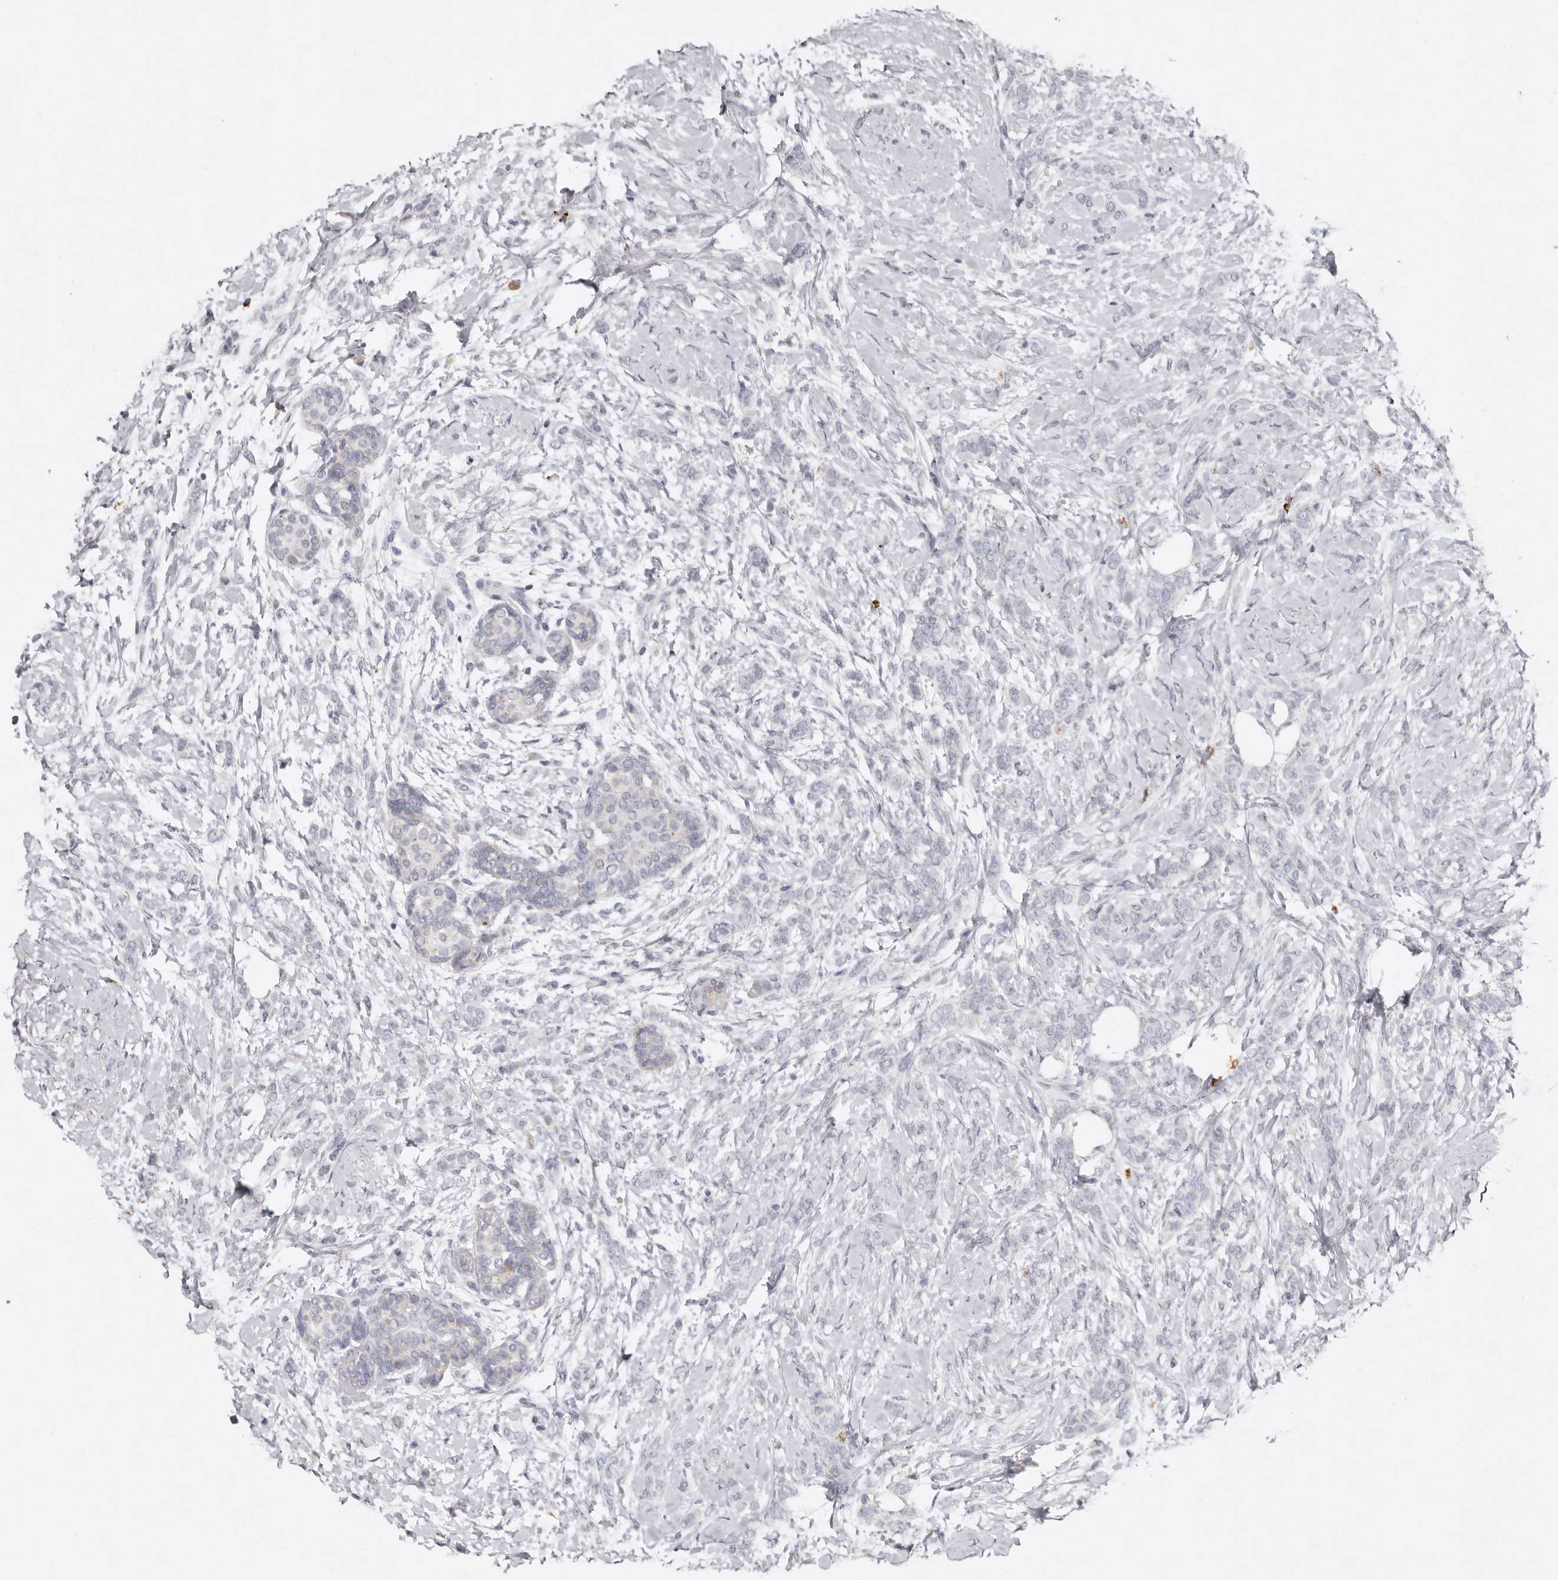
{"staining": {"intensity": "negative", "quantity": "none", "location": "none"}, "tissue": "breast cancer", "cell_type": "Tumor cells", "image_type": "cancer", "snomed": [{"axis": "morphology", "description": "Lobular carcinoma, in situ"}, {"axis": "morphology", "description": "Lobular carcinoma"}, {"axis": "topography", "description": "Breast"}], "caption": "Histopathology image shows no significant protein staining in tumor cells of breast cancer. Brightfield microscopy of immunohistochemistry stained with DAB (brown) and hematoxylin (blue), captured at high magnification.", "gene": "FAM185A", "patient": {"sex": "female", "age": 41}}